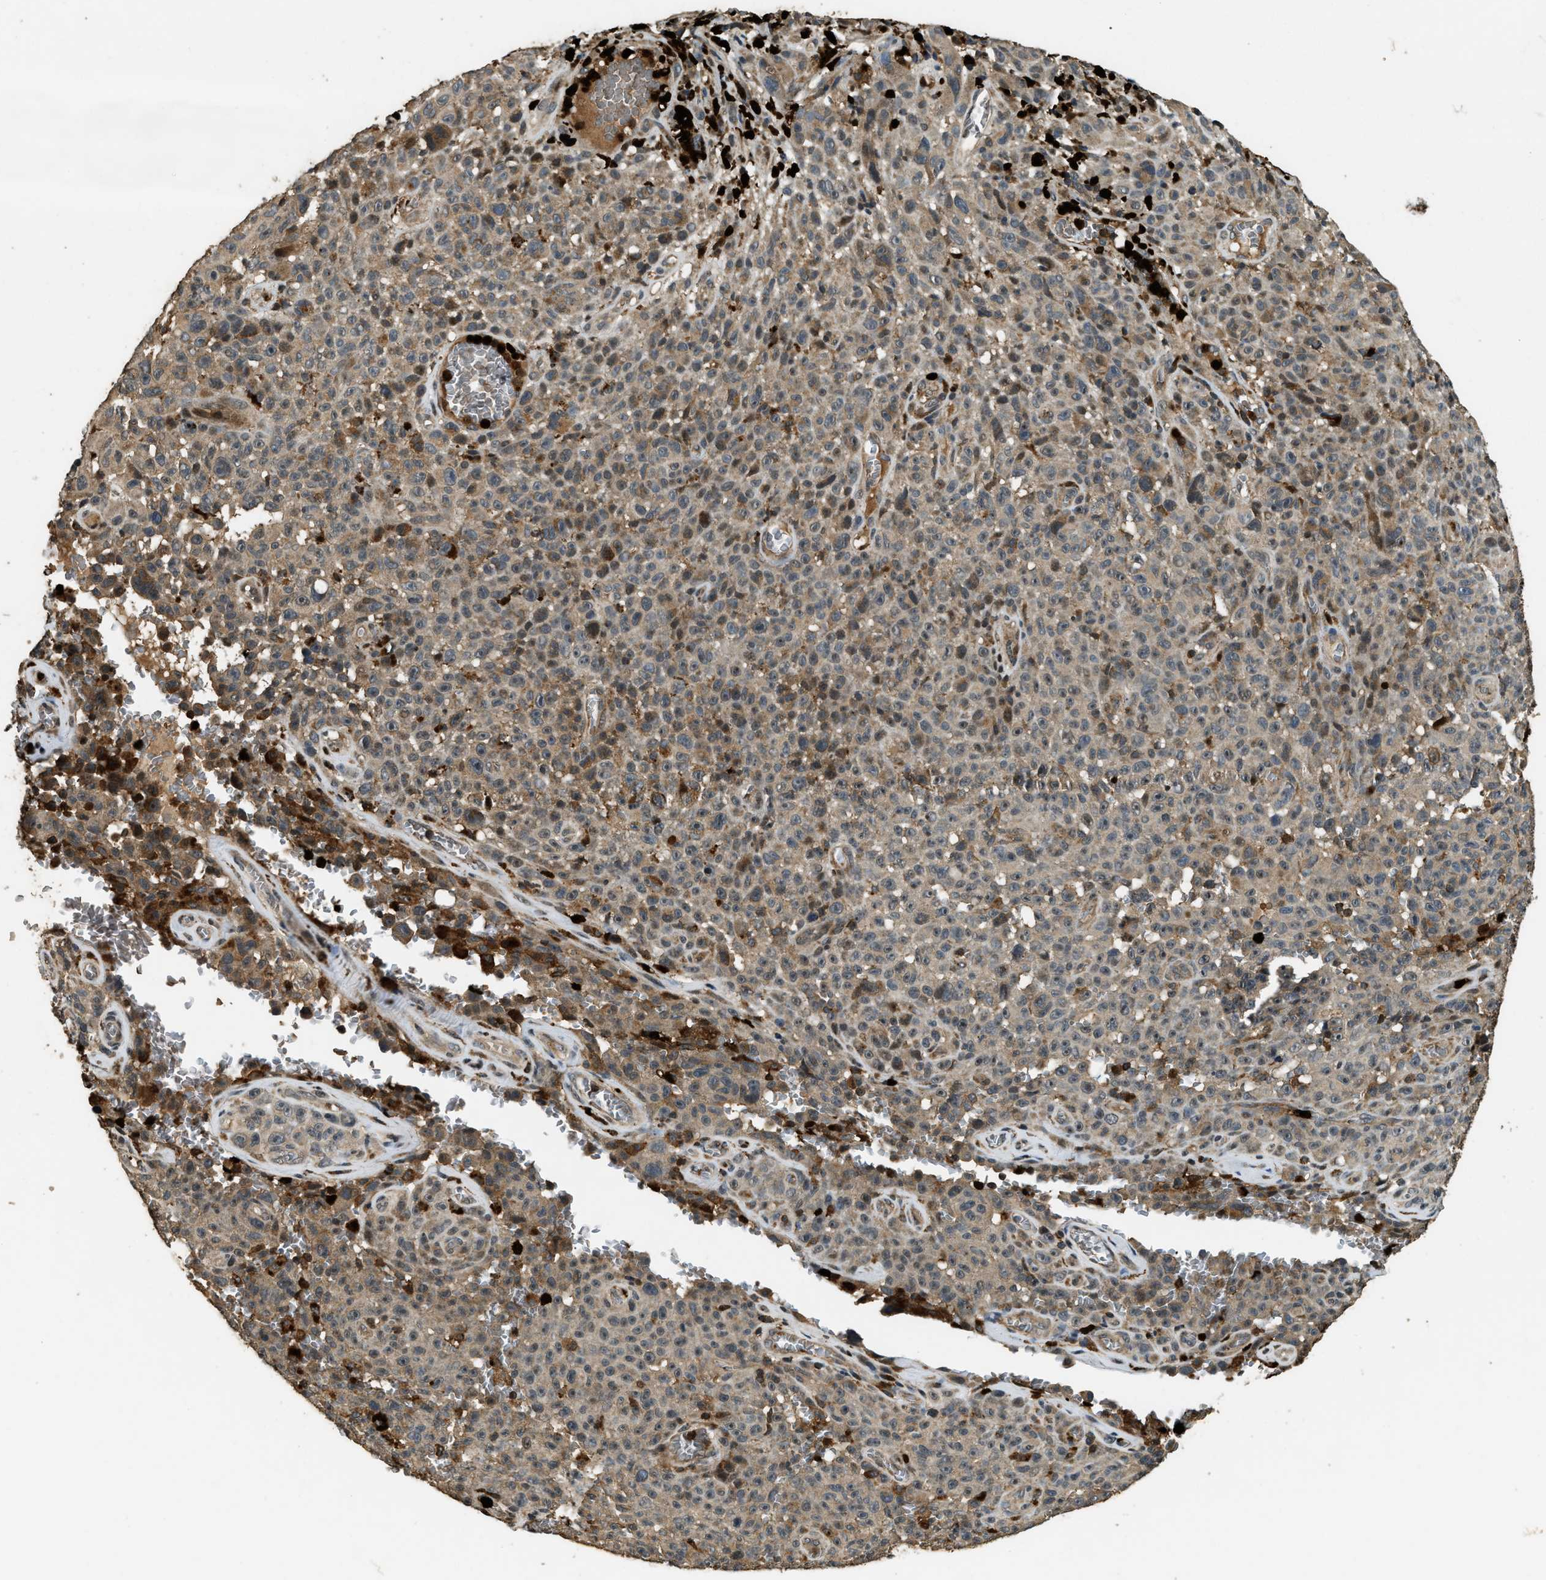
{"staining": {"intensity": "weak", "quantity": ">75%", "location": "cytoplasmic/membranous"}, "tissue": "melanoma", "cell_type": "Tumor cells", "image_type": "cancer", "snomed": [{"axis": "morphology", "description": "Malignant melanoma, NOS"}, {"axis": "topography", "description": "Skin"}], "caption": "Tumor cells exhibit low levels of weak cytoplasmic/membranous expression in approximately >75% of cells in human melanoma. Nuclei are stained in blue.", "gene": "RNF141", "patient": {"sex": "female", "age": 82}}